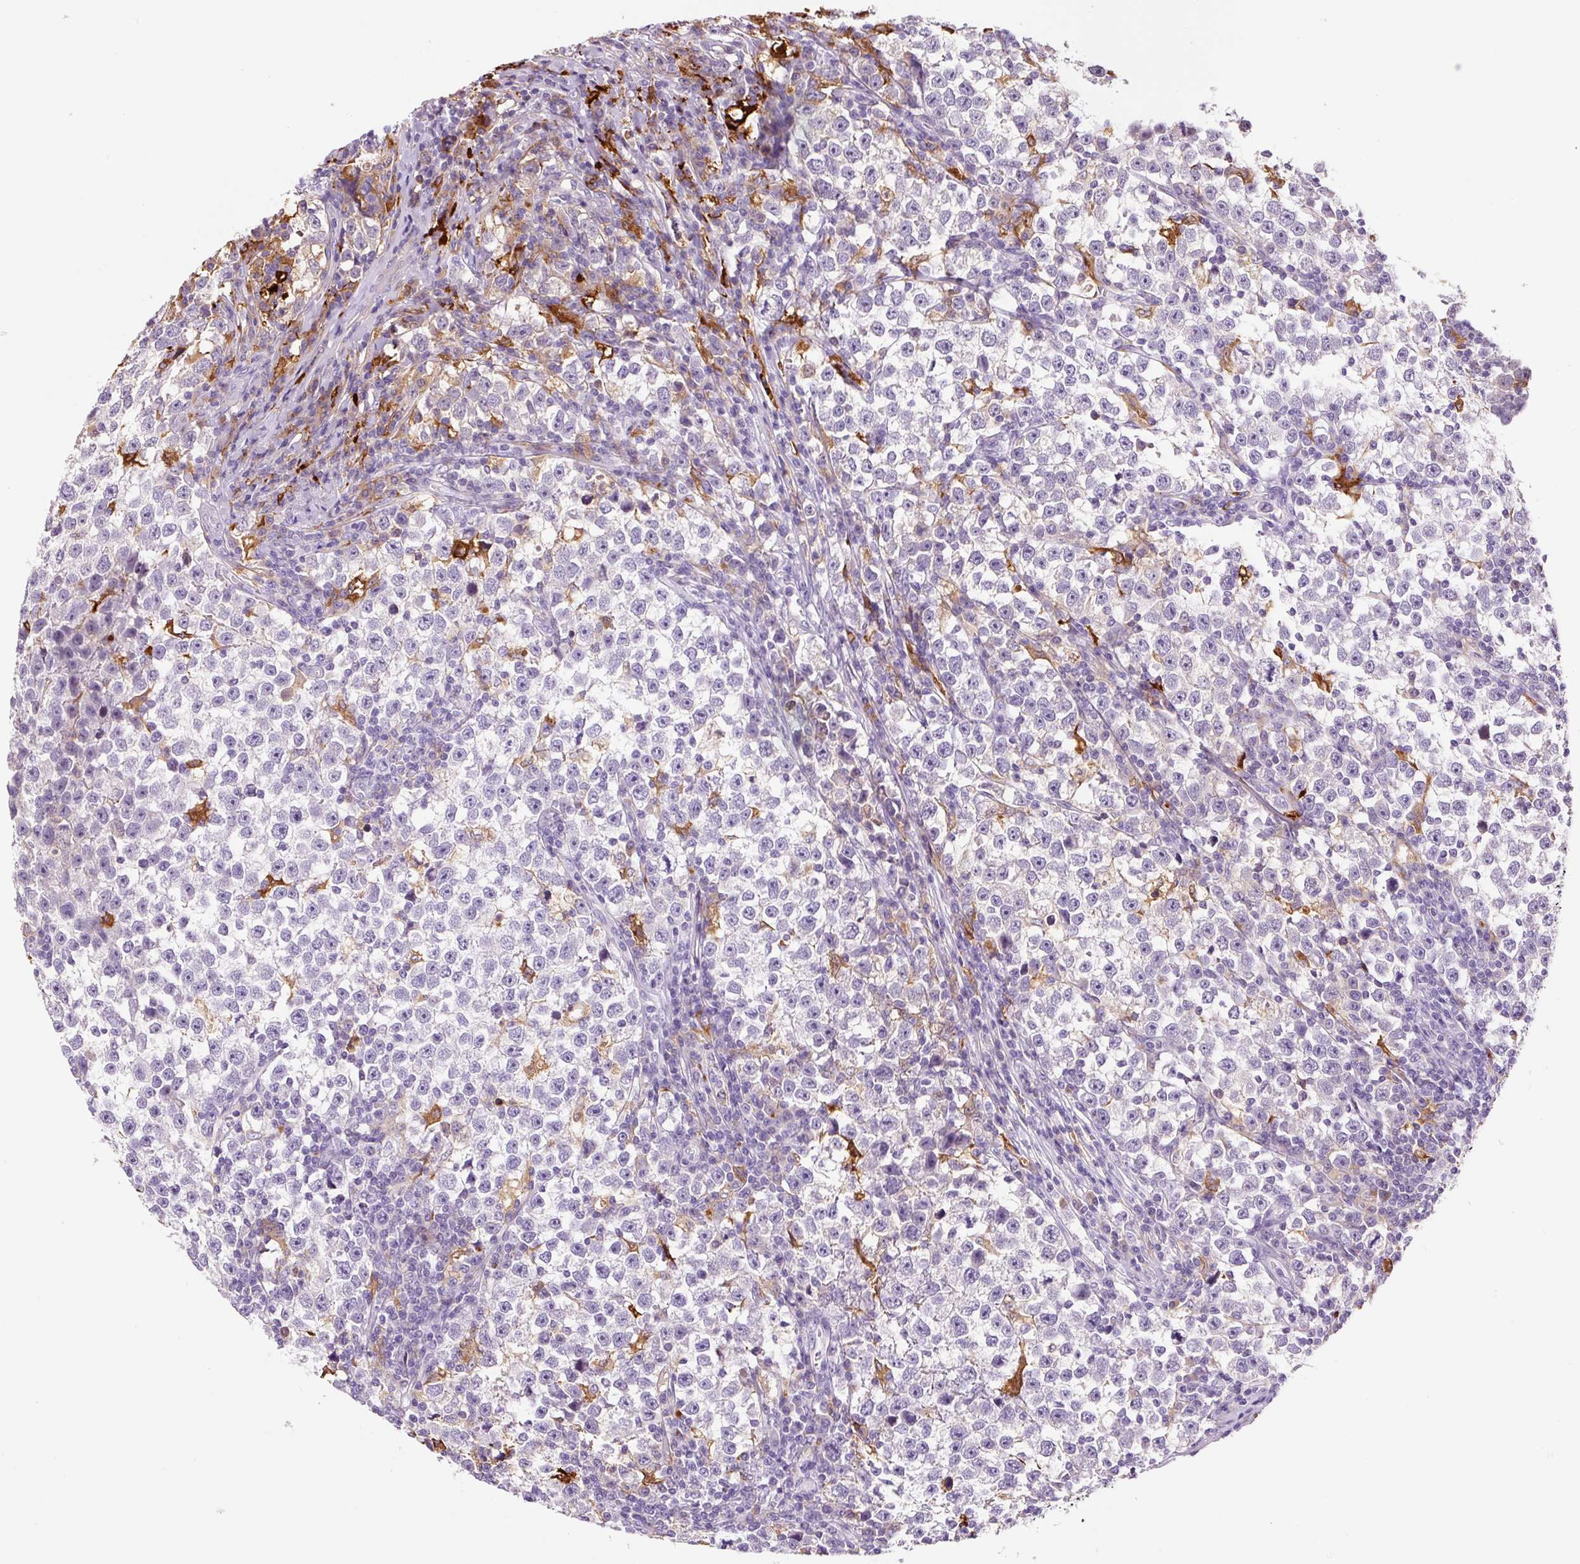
{"staining": {"intensity": "negative", "quantity": "none", "location": "none"}, "tissue": "testis cancer", "cell_type": "Tumor cells", "image_type": "cancer", "snomed": [{"axis": "morphology", "description": "Normal tissue, NOS"}, {"axis": "morphology", "description": "Seminoma, NOS"}, {"axis": "topography", "description": "Testis"}], "caption": "Immunohistochemistry (IHC) photomicrograph of neoplastic tissue: testis cancer (seminoma) stained with DAB (3,3'-diaminobenzidine) displays no significant protein positivity in tumor cells.", "gene": "FUT10", "patient": {"sex": "male", "age": 43}}